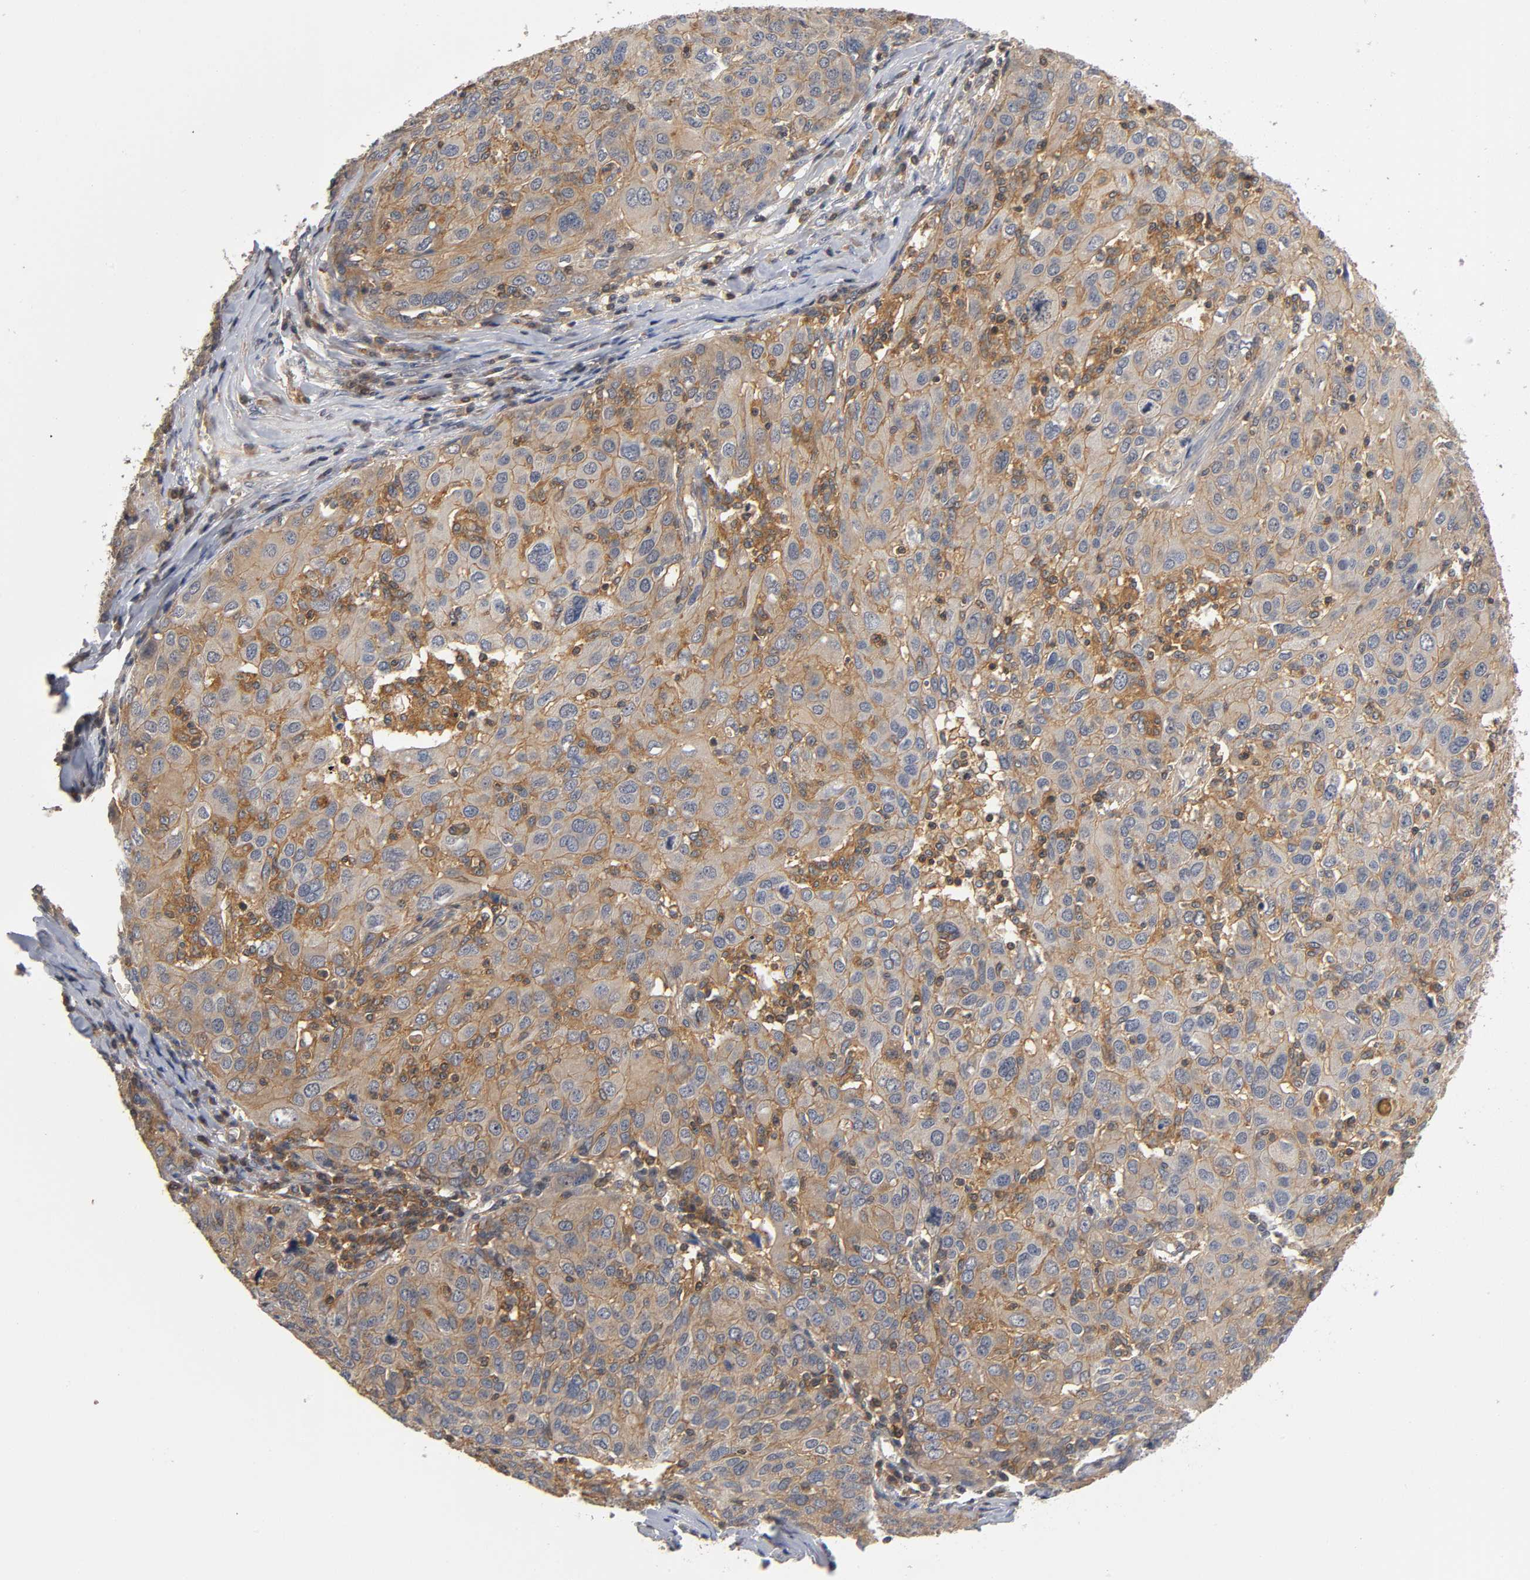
{"staining": {"intensity": "moderate", "quantity": ">75%", "location": "cytoplasmic/membranous"}, "tissue": "ovarian cancer", "cell_type": "Tumor cells", "image_type": "cancer", "snomed": [{"axis": "morphology", "description": "Carcinoma, endometroid"}, {"axis": "topography", "description": "Ovary"}], "caption": "Brown immunohistochemical staining in ovarian cancer reveals moderate cytoplasmic/membranous staining in about >75% of tumor cells.", "gene": "ACTR2", "patient": {"sex": "female", "age": 50}}